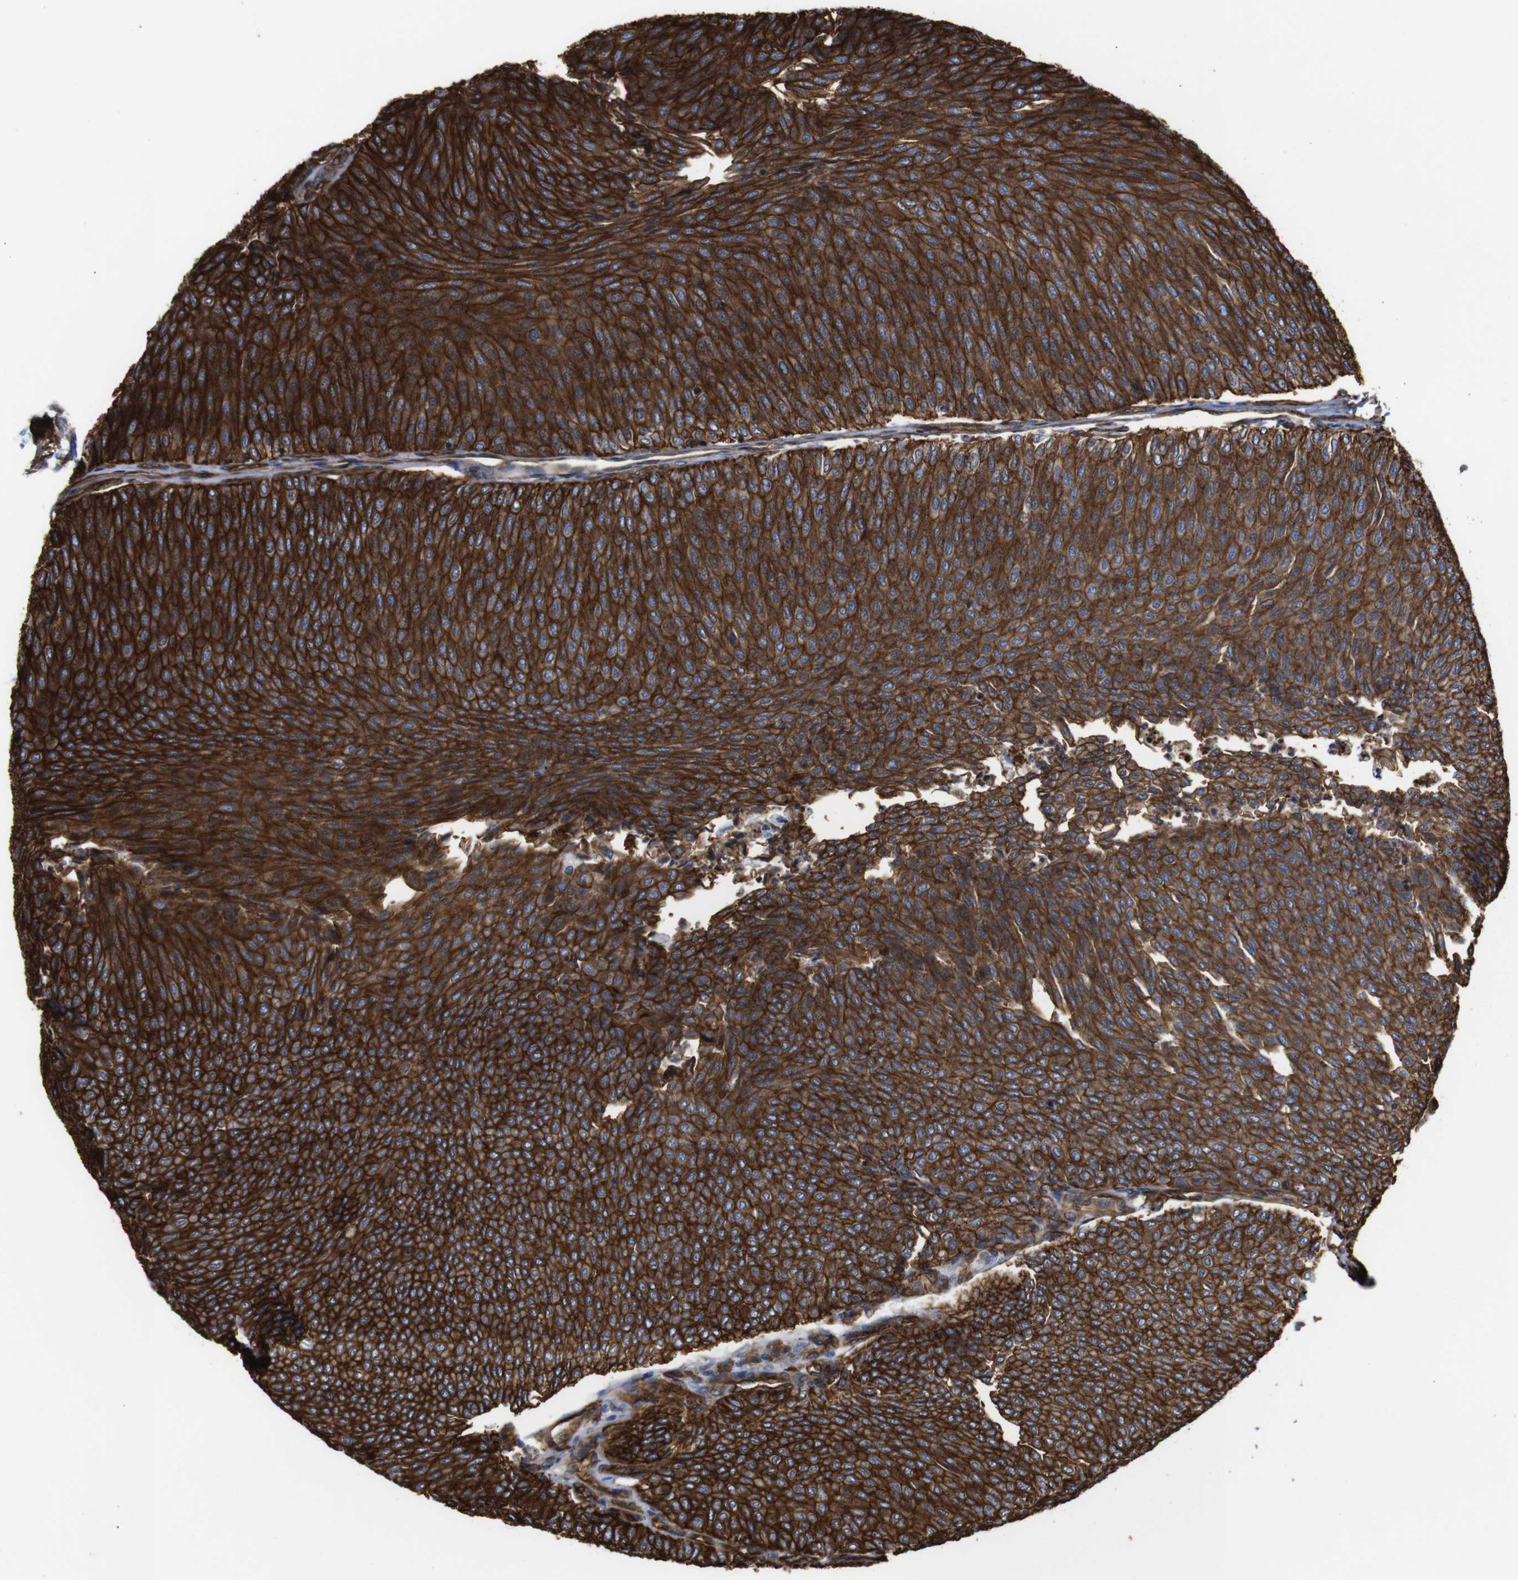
{"staining": {"intensity": "strong", "quantity": ">75%", "location": "cytoplasmic/membranous"}, "tissue": "urothelial cancer", "cell_type": "Tumor cells", "image_type": "cancer", "snomed": [{"axis": "morphology", "description": "Urothelial carcinoma, Low grade"}, {"axis": "topography", "description": "Urinary bladder"}], "caption": "A micrograph showing strong cytoplasmic/membranous expression in about >75% of tumor cells in urothelial carcinoma (low-grade), as visualized by brown immunohistochemical staining.", "gene": "SPTBN1", "patient": {"sex": "male", "age": 78}}